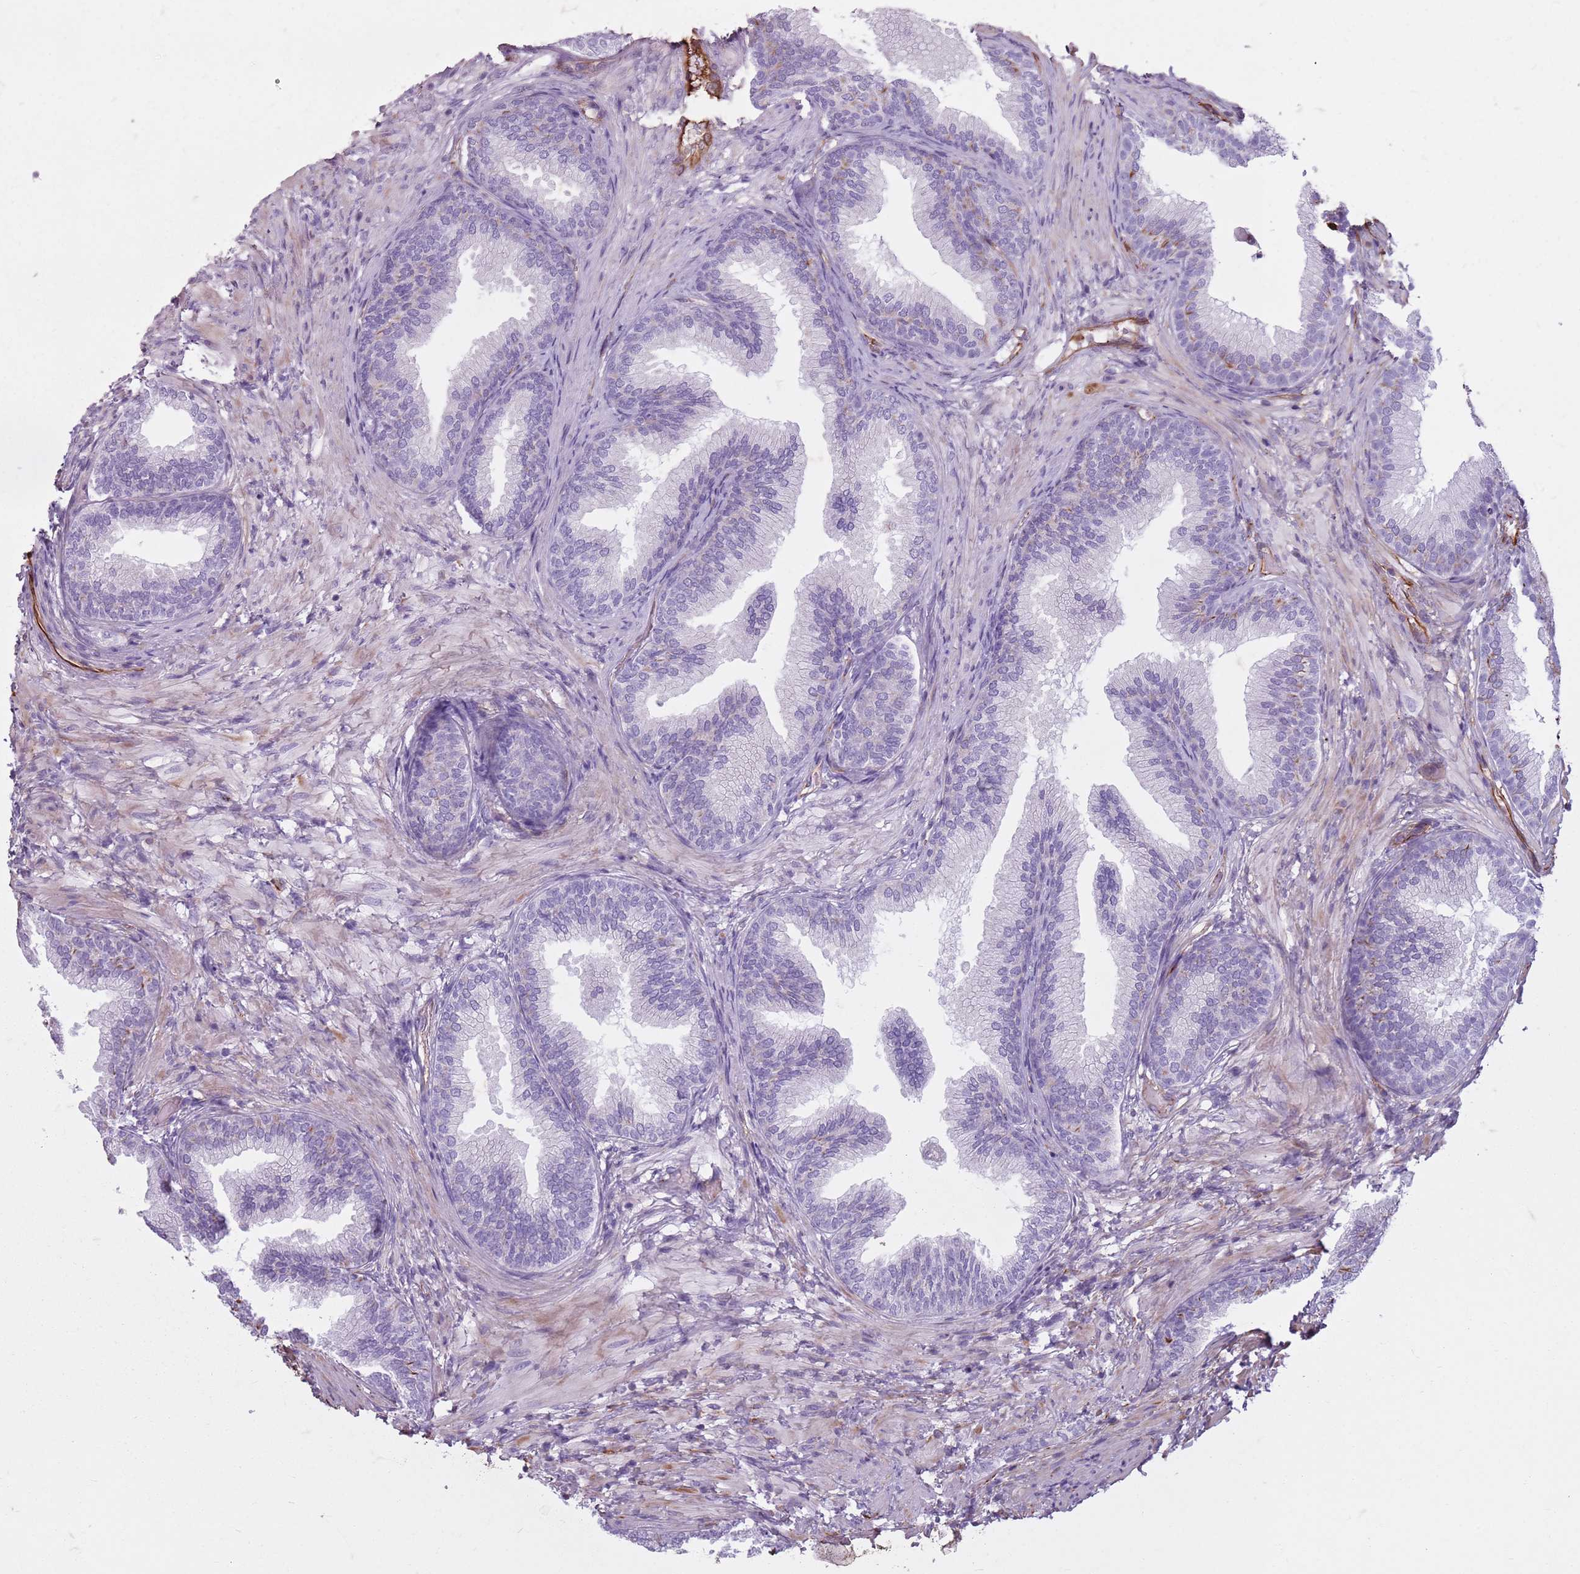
{"staining": {"intensity": "moderate", "quantity": "<25%", "location": "cytoplasmic/membranous"}, "tissue": "prostate", "cell_type": "Glandular cells", "image_type": "normal", "snomed": [{"axis": "morphology", "description": "Normal tissue, NOS"}, {"axis": "topography", "description": "Prostate"}], "caption": "A high-resolution micrograph shows IHC staining of unremarkable prostate, which exhibits moderate cytoplasmic/membranous staining in approximately <25% of glandular cells. The protein of interest is shown in brown color, while the nuclei are stained blue.", "gene": "TAS2R38", "patient": {"sex": "male", "age": 76}}